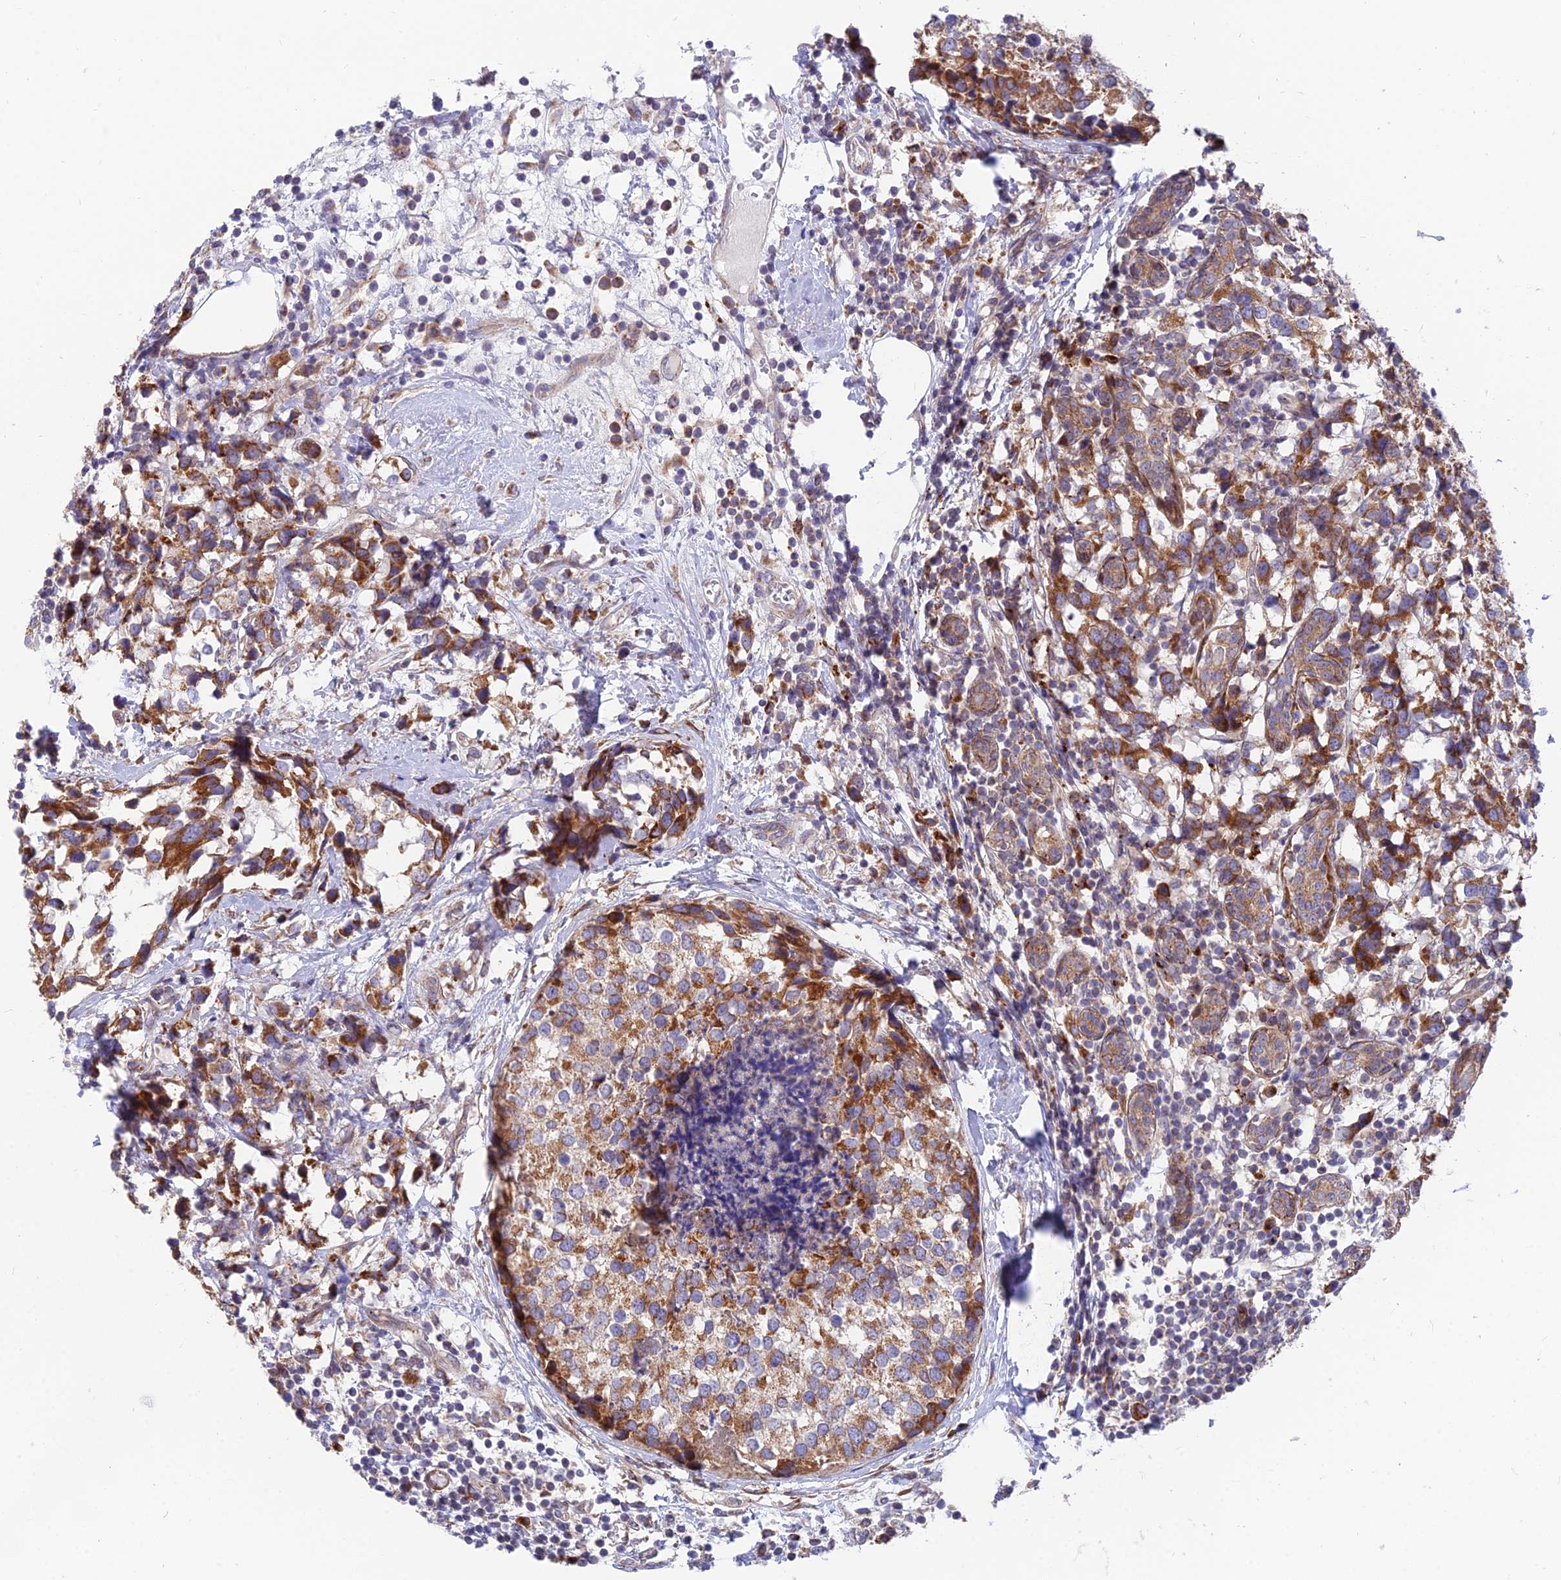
{"staining": {"intensity": "moderate", "quantity": ">75%", "location": "cytoplasmic/membranous"}, "tissue": "breast cancer", "cell_type": "Tumor cells", "image_type": "cancer", "snomed": [{"axis": "morphology", "description": "Lobular carcinoma"}, {"axis": "topography", "description": "Breast"}], "caption": "Tumor cells exhibit moderate cytoplasmic/membranous staining in approximately >75% of cells in breast cancer. The protein of interest is stained brown, and the nuclei are stained in blue (DAB IHC with brightfield microscopy, high magnification).", "gene": "TBC1D20", "patient": {"sex": "female", "age": 59}}